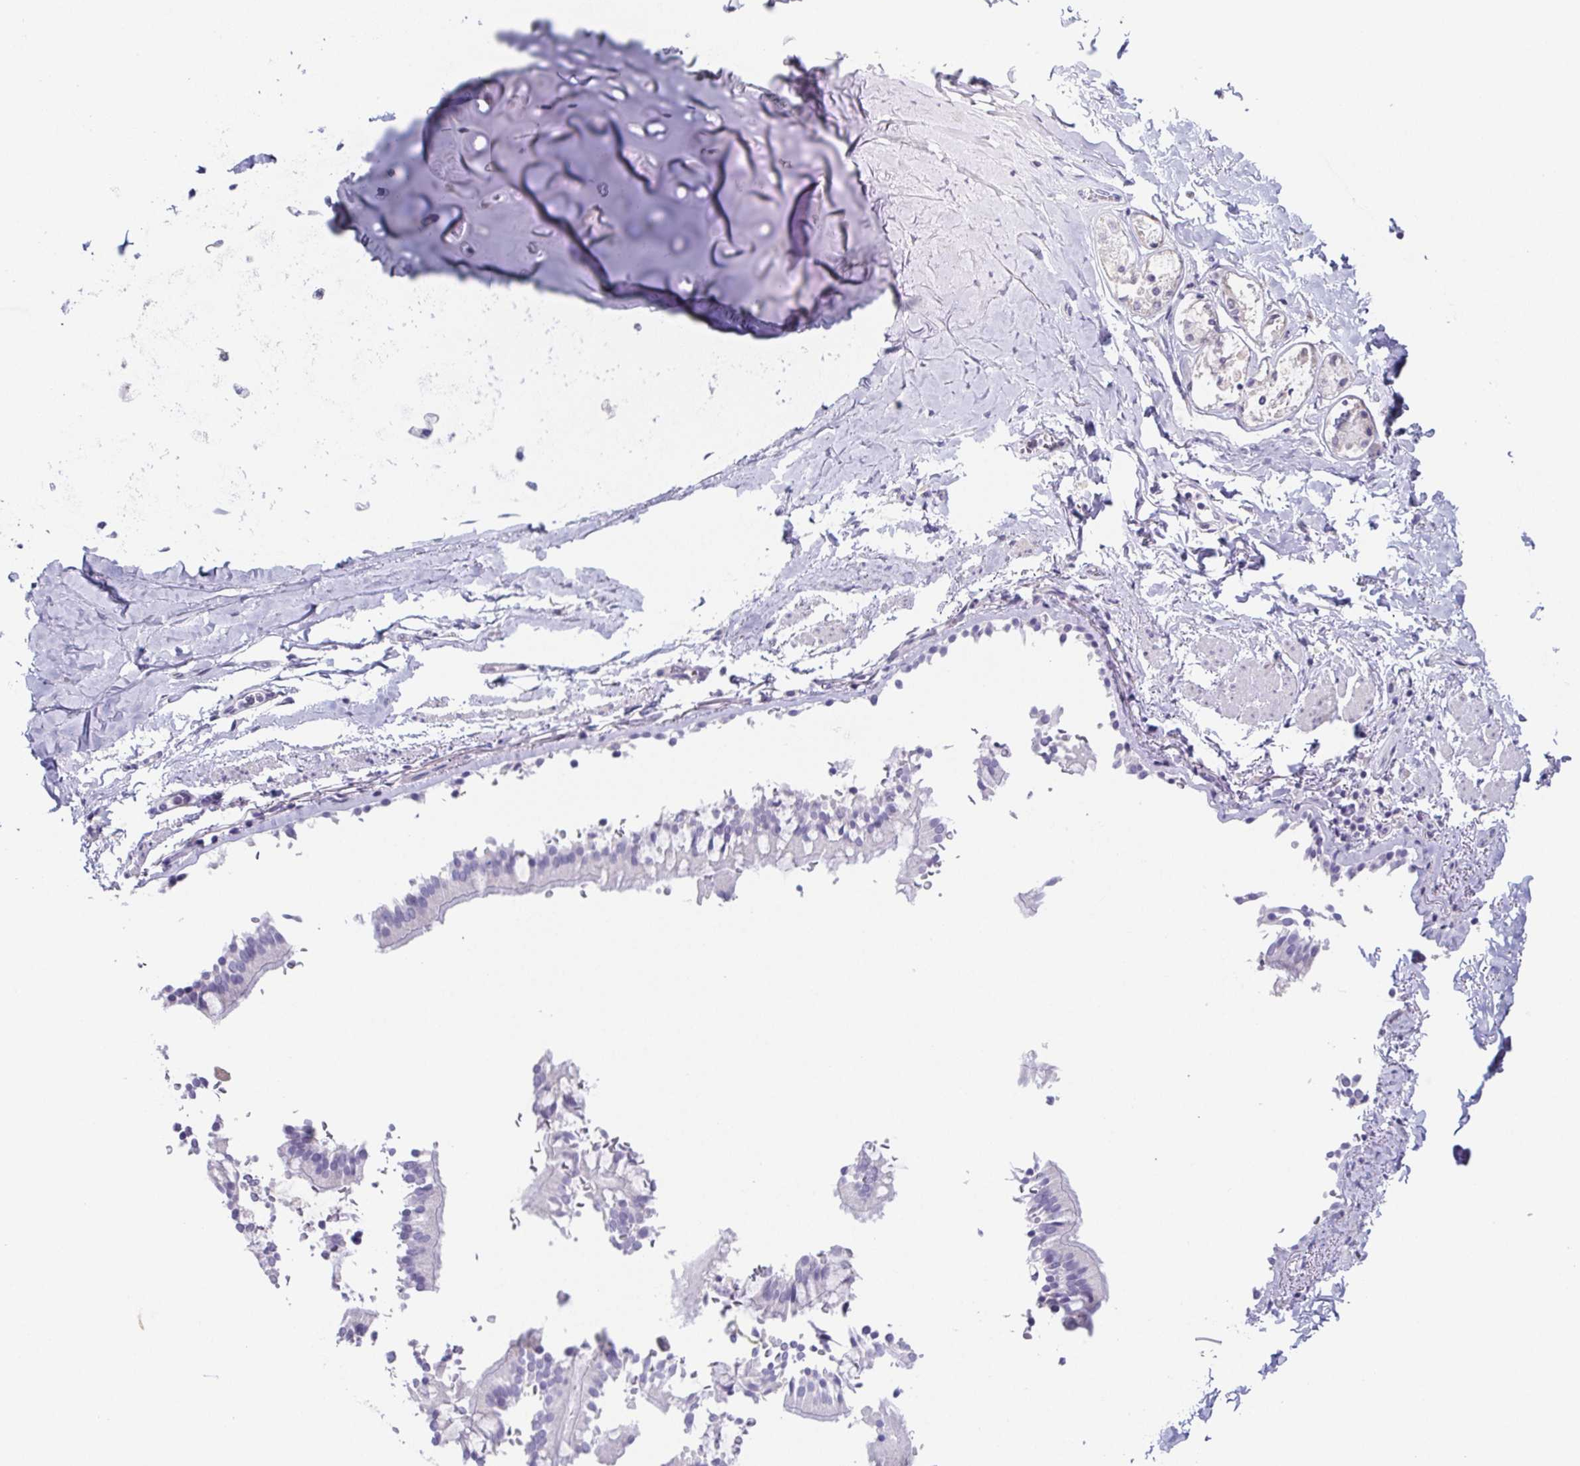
{"staining": {"intensity": "negative", "quantity": "none", "location": "none"}, "tissue": "adipose tissue", "cell_type": "Adipocytes", "image_type": "normal", "snomed": [{"axis": "morphology", "description": "Normal tissue, NOS"}, {"axis": "topography", "description": "Cartilage tissue"}, {"axis": "topography", "description": "Bronchus"}, {"axis": "topography", "description": "Peripheral nerve tissue"}], "caption": "Protein analysis of benign adipose tissue exhibits no significant positivity in adipocytes.", "gene": "HDGFL1", "patient": {"sex": "male", "age": 67}}